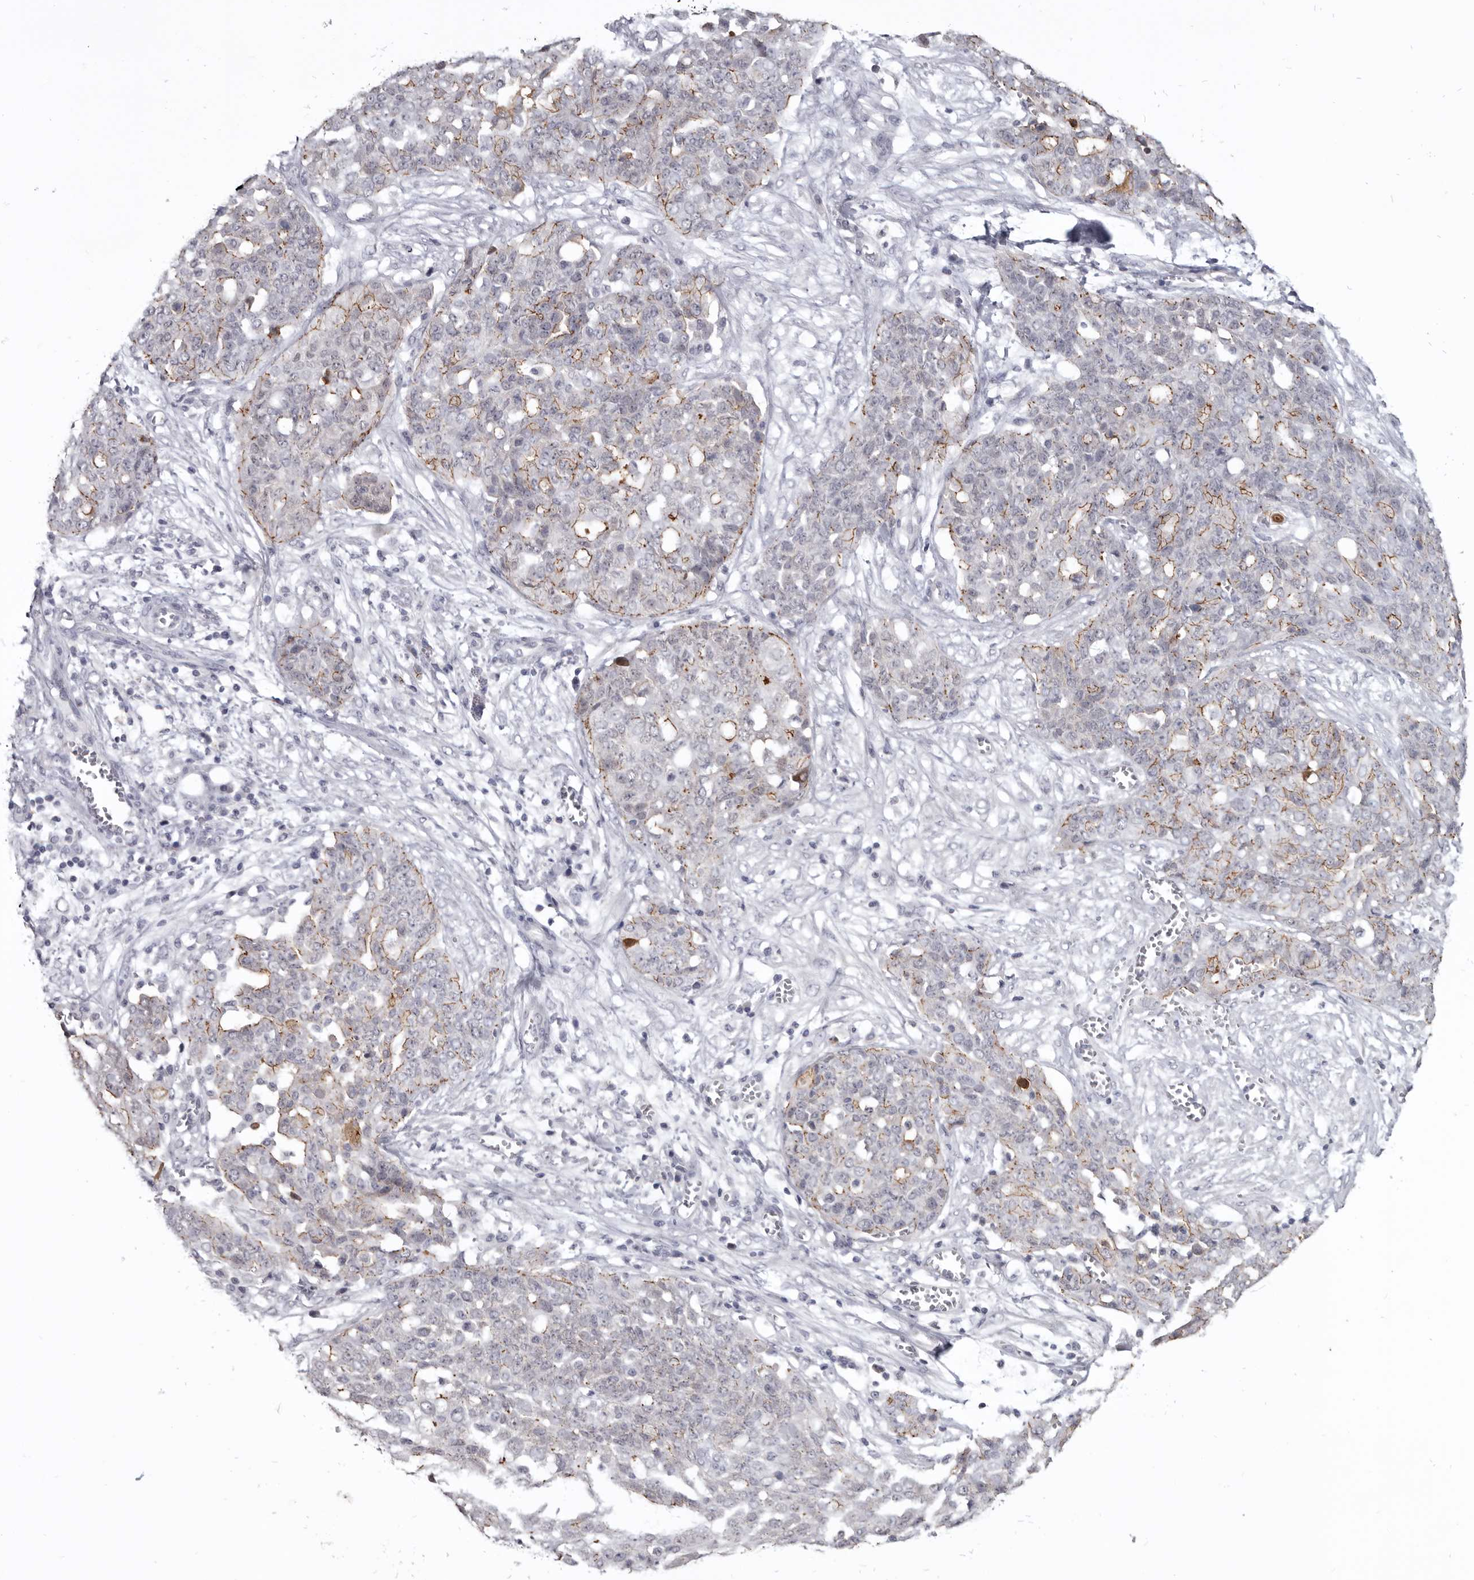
{"staining": {"intensity": "moderate", "quantity": "25%-75%", "location": "cytoplasmic/membranous"}, "tissue": "ovarian cancer", "cell_type": "Tumor cells", "image_type": "cancer", "snomed": [{"axis": "morphology", "description": "Cystadenocarcinoma, serous, NOS"}, {"axis": "topography", "description": "Soft tissue"}, {"axis": "topography", "description": "Ovary"}], "caption": "Ovarian cancer (serous cystadenocarcinoma) tissue displays moderate cytoplasmic/membranous staining in approximately 25%-75% of tumor cells", "gene": "CGN", "patient": {"sex": "female", "age": 57}}